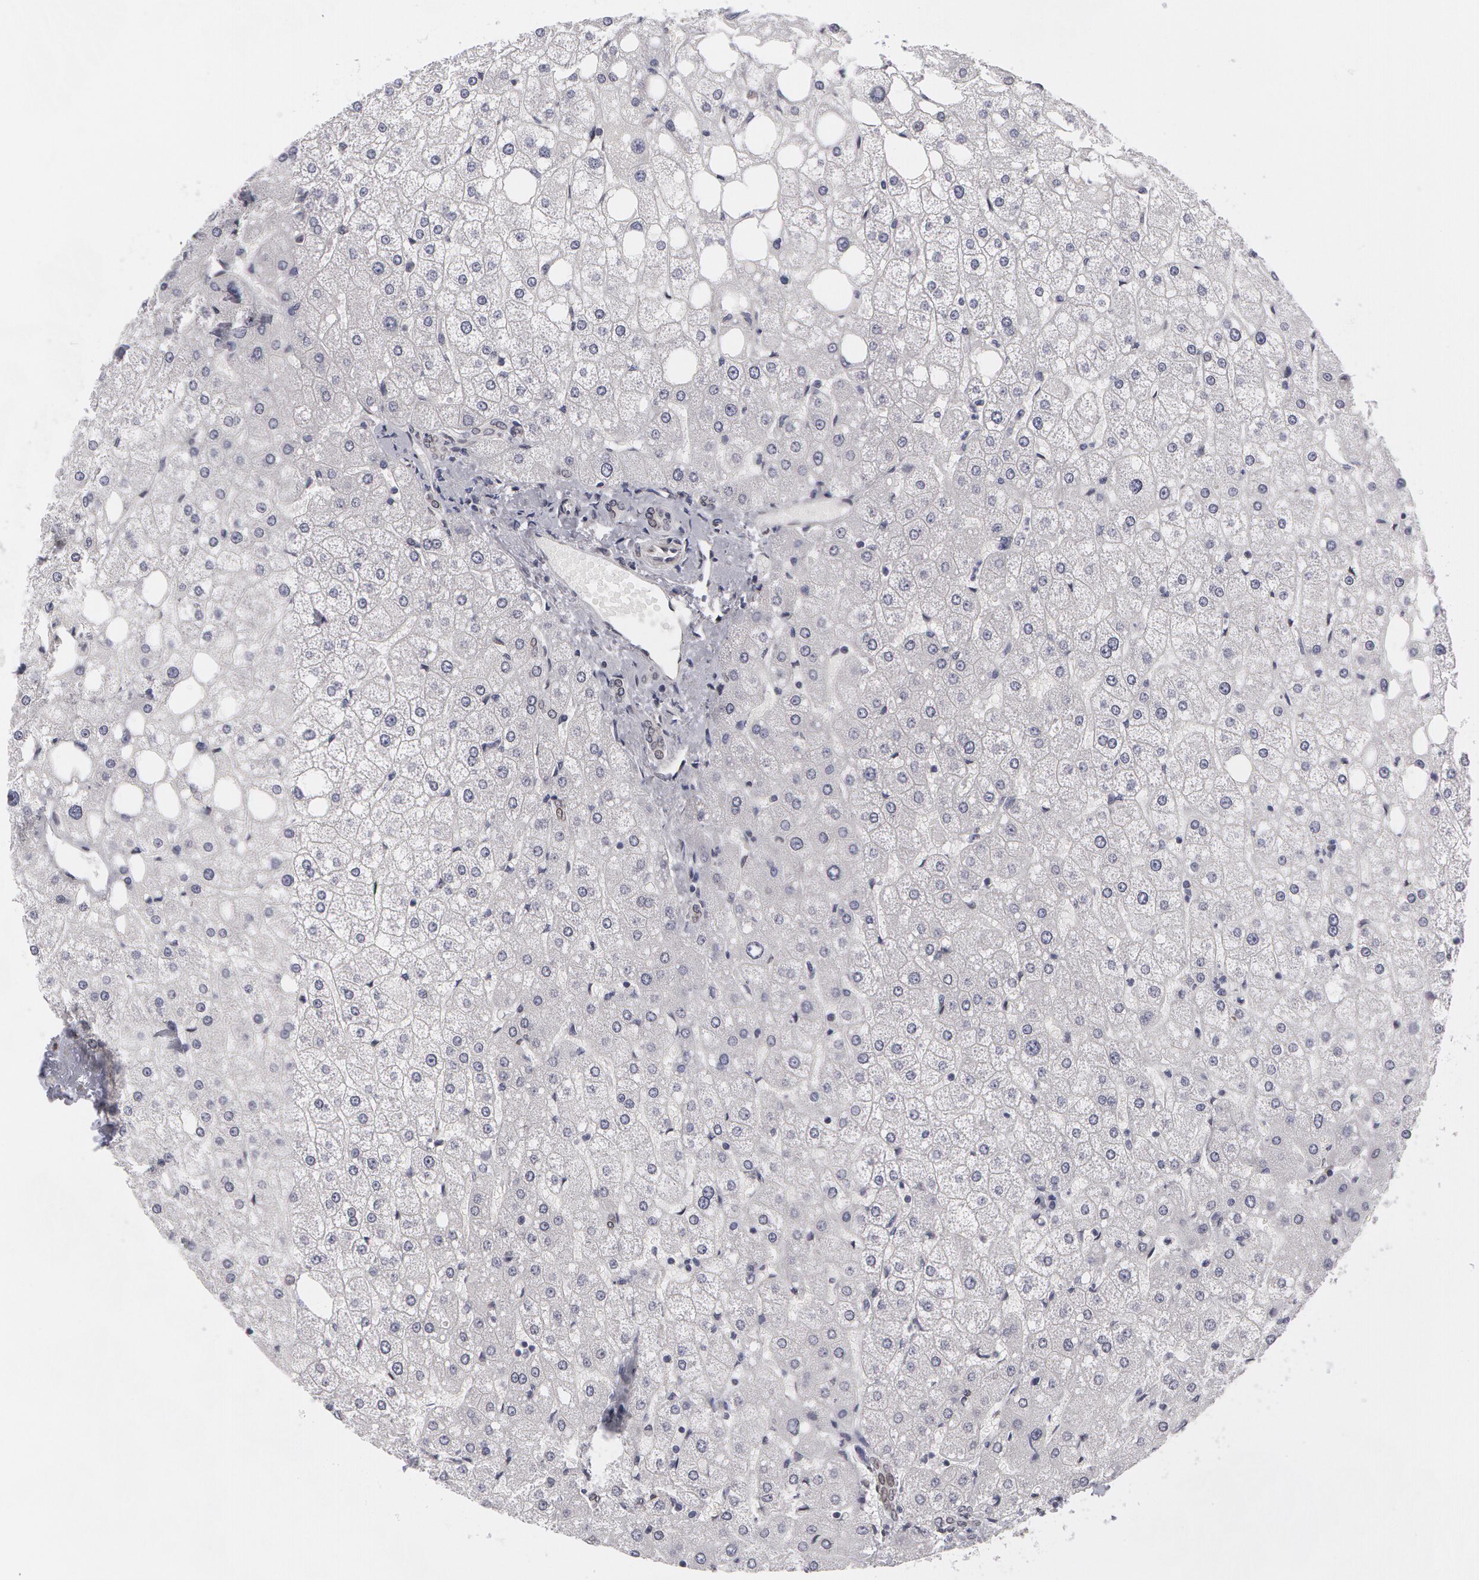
{"staining": {"intensity": "moderate", "quantity": ">75%", "location": "cytoplasmic/membranous,nuclear"}, "tissue": "liver", "cell_type": "Cholangiocytes", "image_type": "normal", "snomed": [{"axis": "morphology", "description": "Normal tissue, NOS"}, {"axis": "topography", "description": "Liver"}], "caption": "Cholangiocytes demonstrate medium levels of moderate cytoplasmic/membranous,nuclear expression in approximately >75% of cells in unremarkable human liver.", "gene": "EMD", "patient": {"sex": "male", "age": 35}}